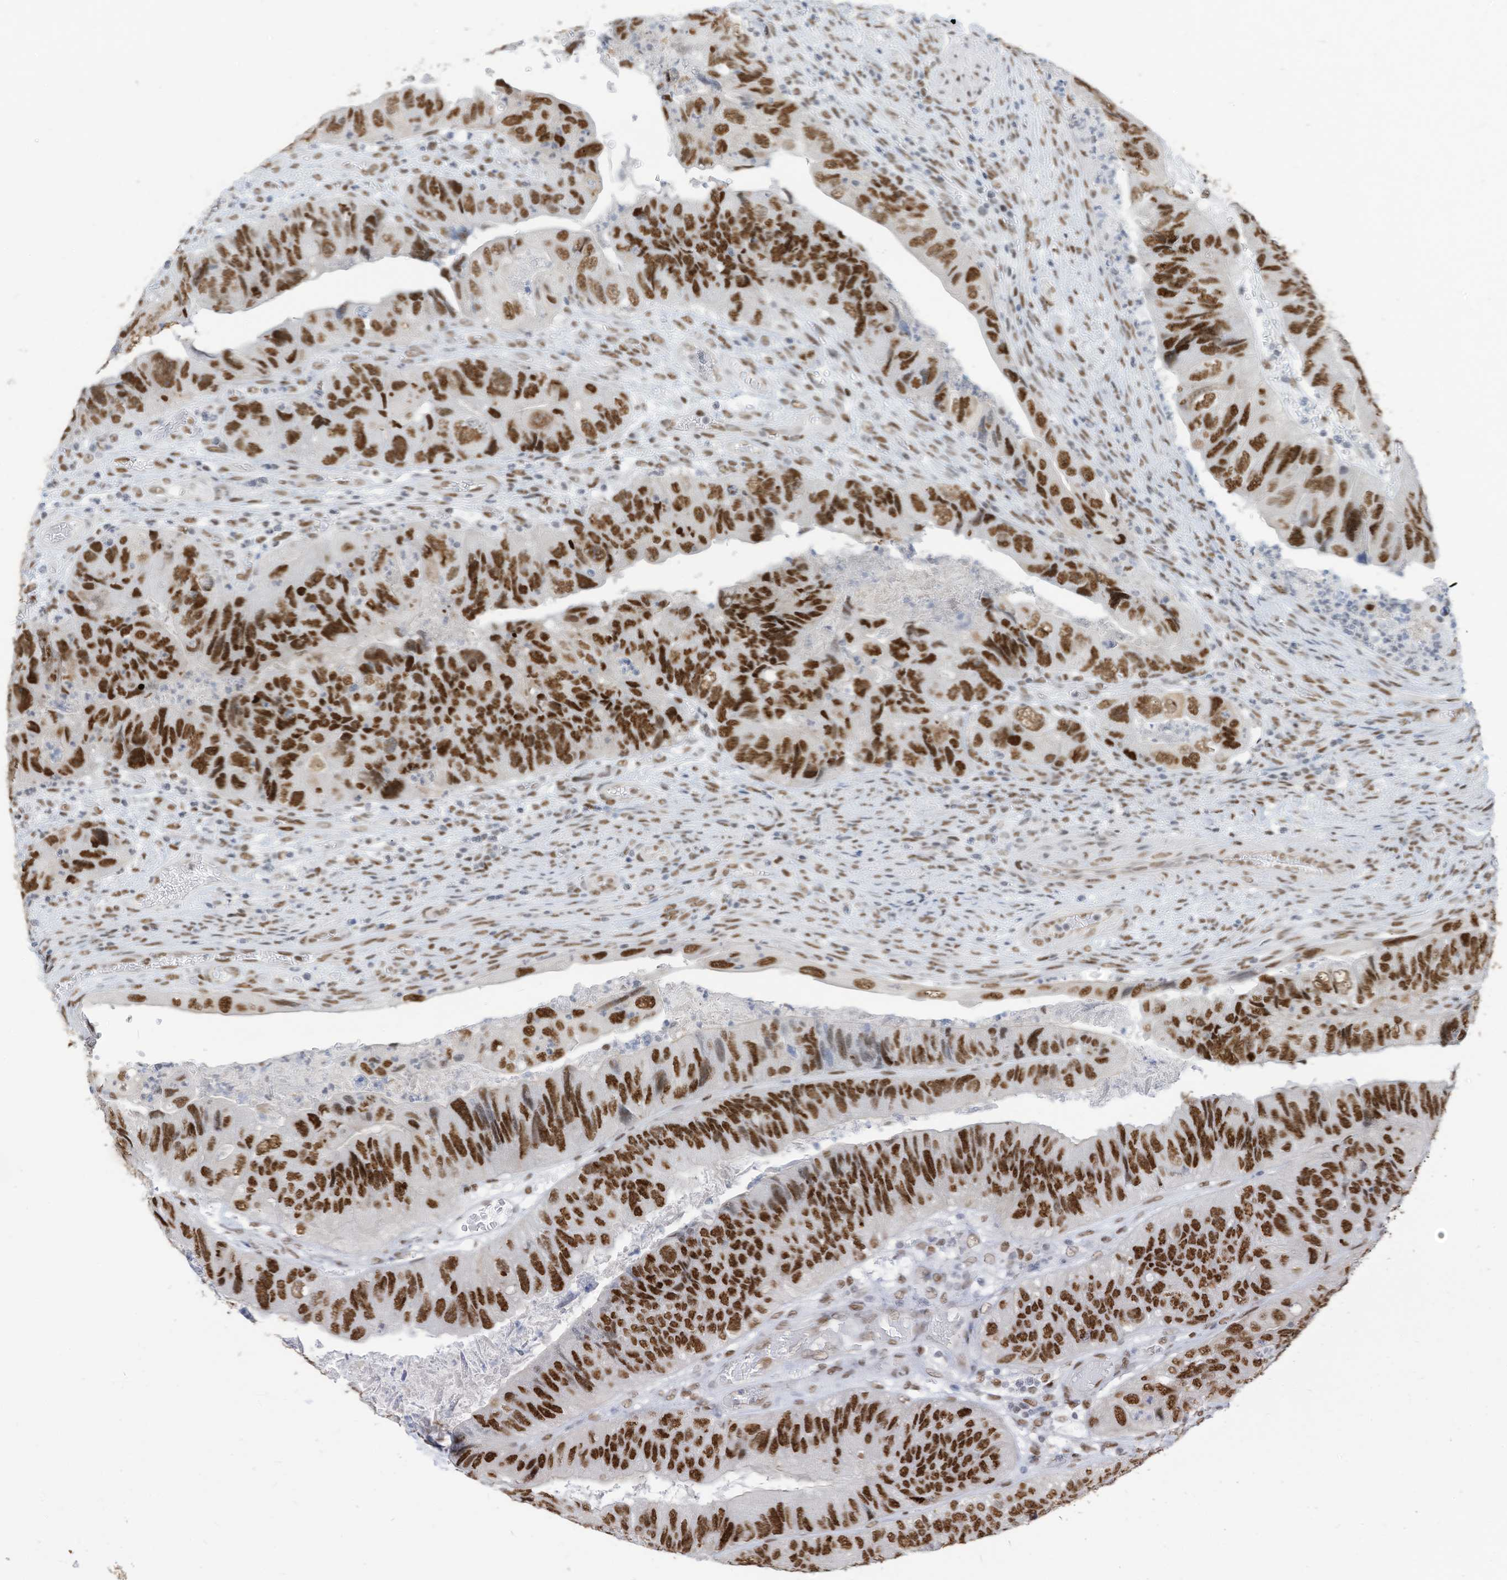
{"staining": {"intensity": "strong", "quantity": ">75%", "location": "nuclear"}, "tissue": "colorectal cancer", "cell_type": "Tumor cells", "image_type": "cancer", "snomed": [{"axis": "morphology", "description": "Adenocarcinoma, NOS"}, {"axis": "topography", "description": "Rectum"}], "caption": "The image shows immunohistochemical staining of colorectal adenocarcinoma. There is strong nuclear staining is appreciated in about >75% of tumor cells.", "gene": "KHSRP", "patient": {"sex": "male", "age": 63}}